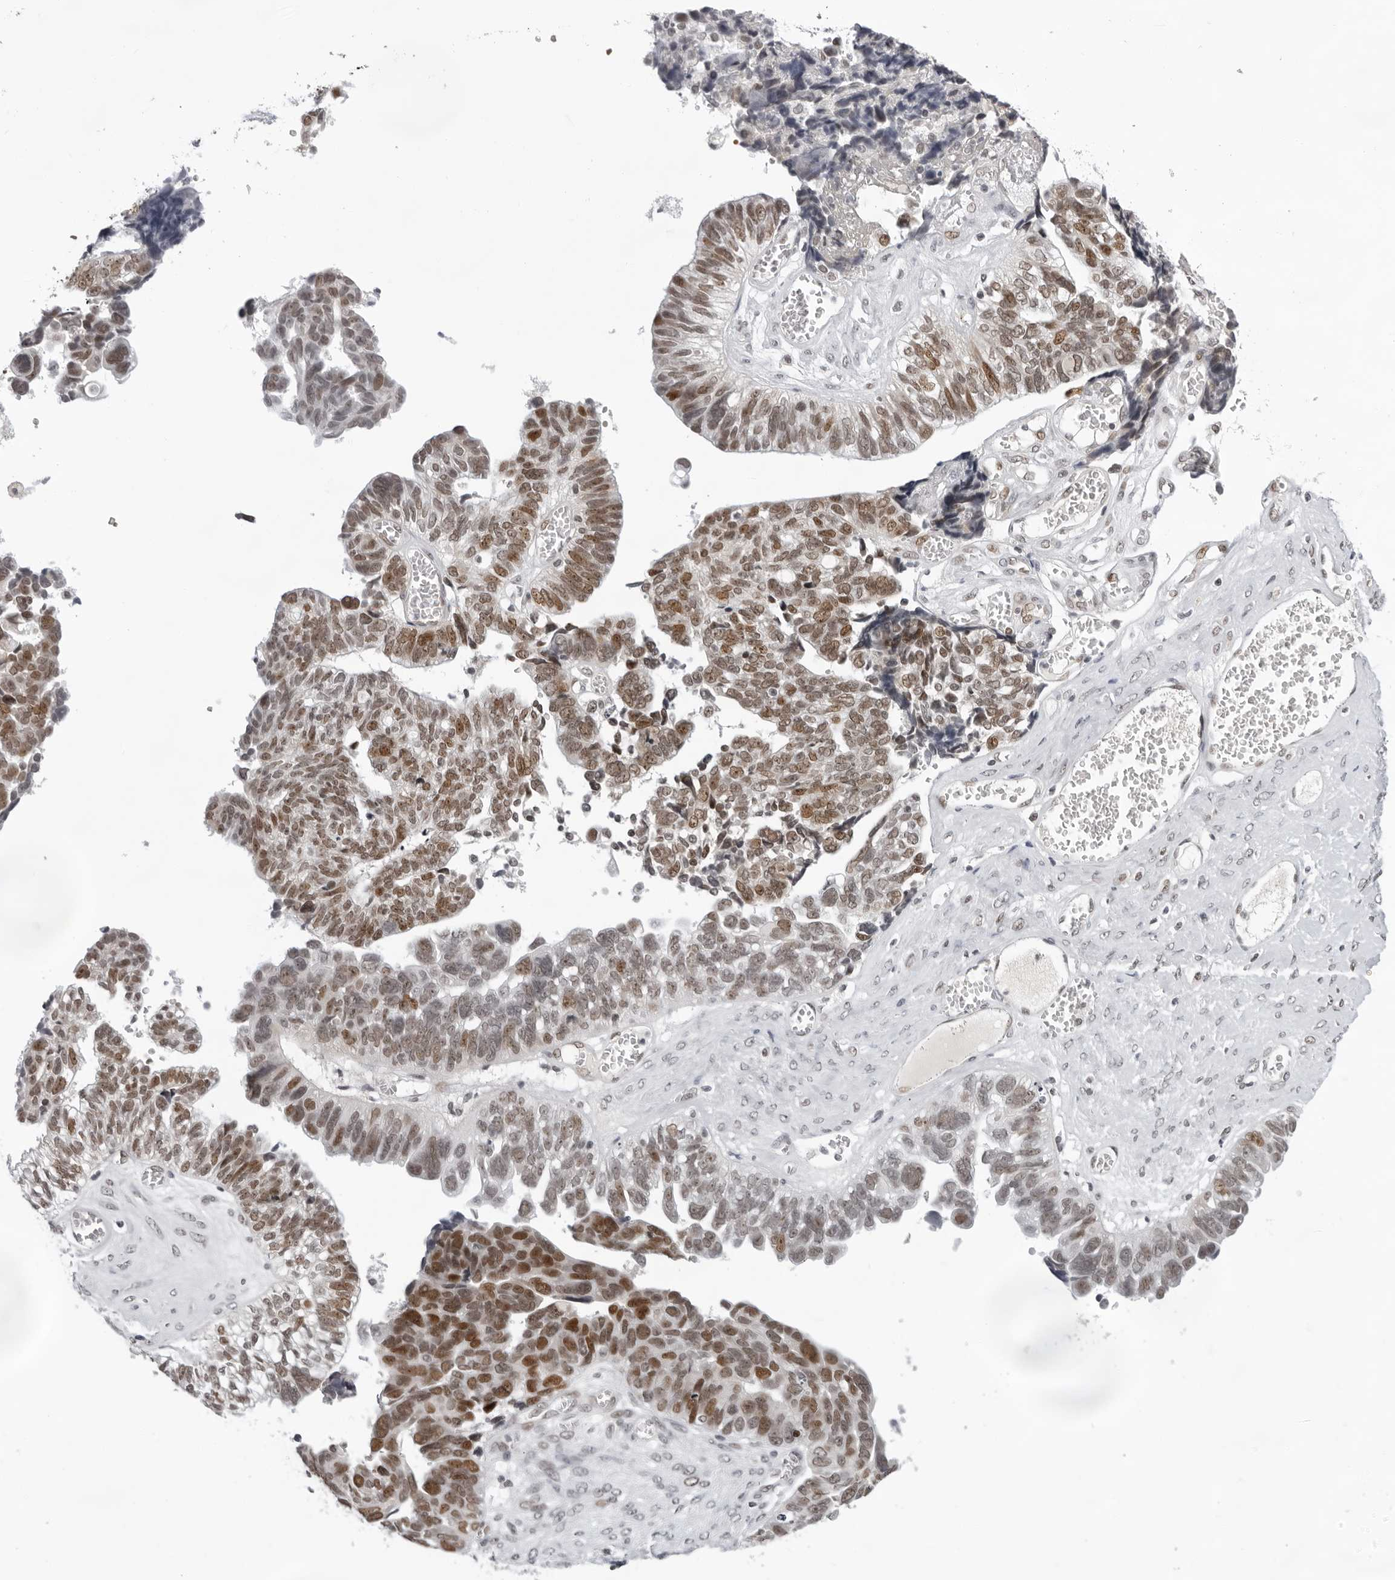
{"staining": {"intensity": "moderate", "quantity": ">75%", "location": "nuclear"}, "tissue": "ovarian cancer", "cell_type": "Tumor cells", "image_type": "cancer", "snomed": [{"axis": "morphology", "description": "Cystadenocarcinoma, serous, NOS"}, {"axis": "topography", "description": "Ovary"}], "caption": "Serous cystadenocarcinoma (ovarian) was stained to show a protein in brown. There is medium levels of moderate nuclear staining in approximately >75% of tumor cells. (DAB IHC with brightfield microscopy, high magnification).", "gene": "USP1", "patient": {"sex": "female", "age": 79}}